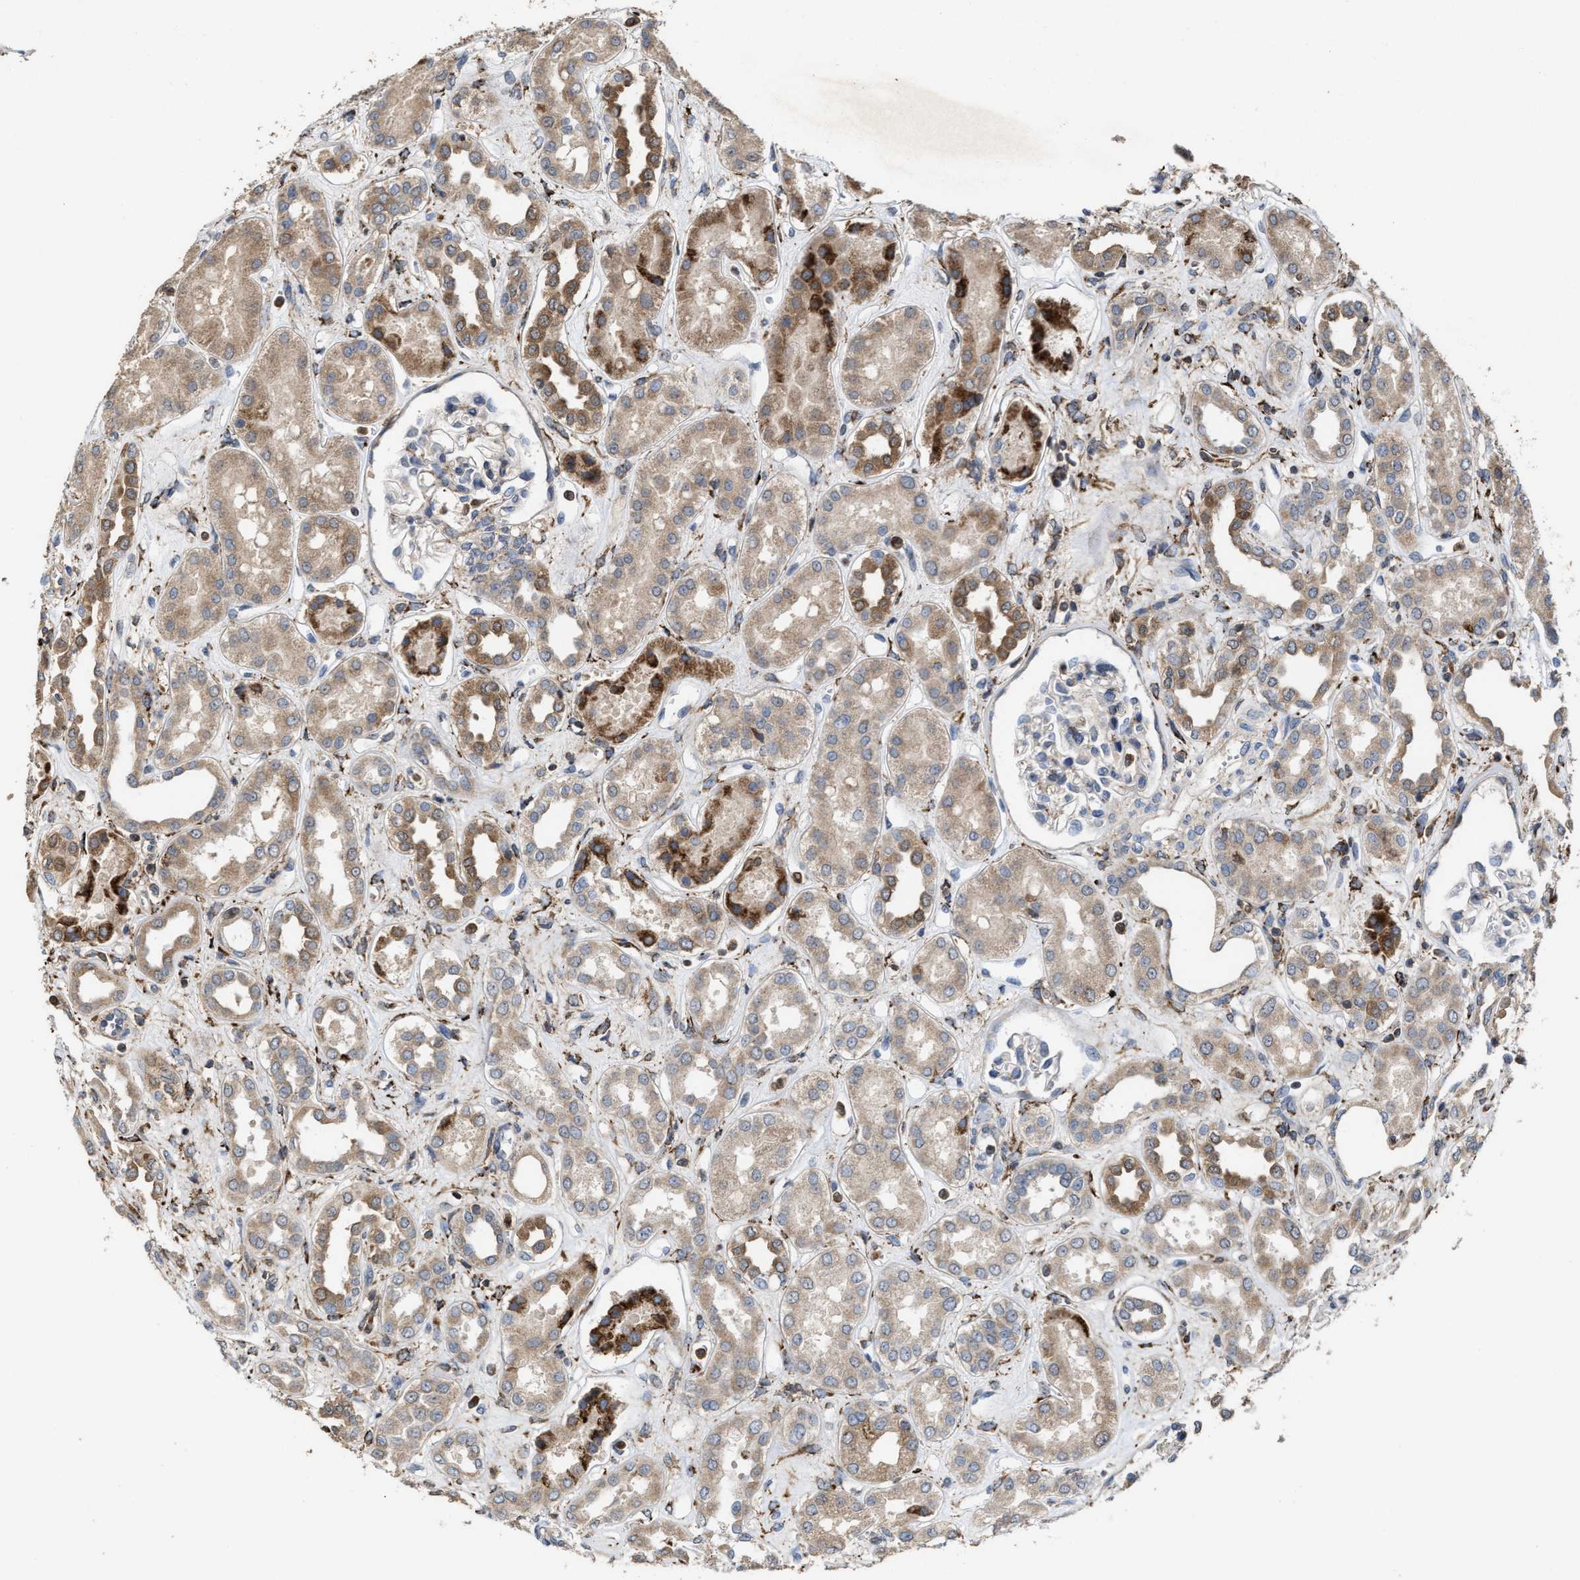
{"staining": {"intensity": "moderate", "quantity": "<25%", "location": "cytoplasmic/membranous"}, "tissue": "kidney", "cell_type": "Cells in glomeruli", "image_type": "normal", "snomed": [{"axis": "morphology", "description": "Normal tissue, NOS"}, {"axis": "topography", "description": "Kidney"}], "caption": "Moderate cytoplasmic/membranous expression for a protein is seen in about <25% of cells in glomeruli of normal kidney using immunohistochemistry.", "gene": "FGD3", "patient": {"sex": "male", "age": 59}}